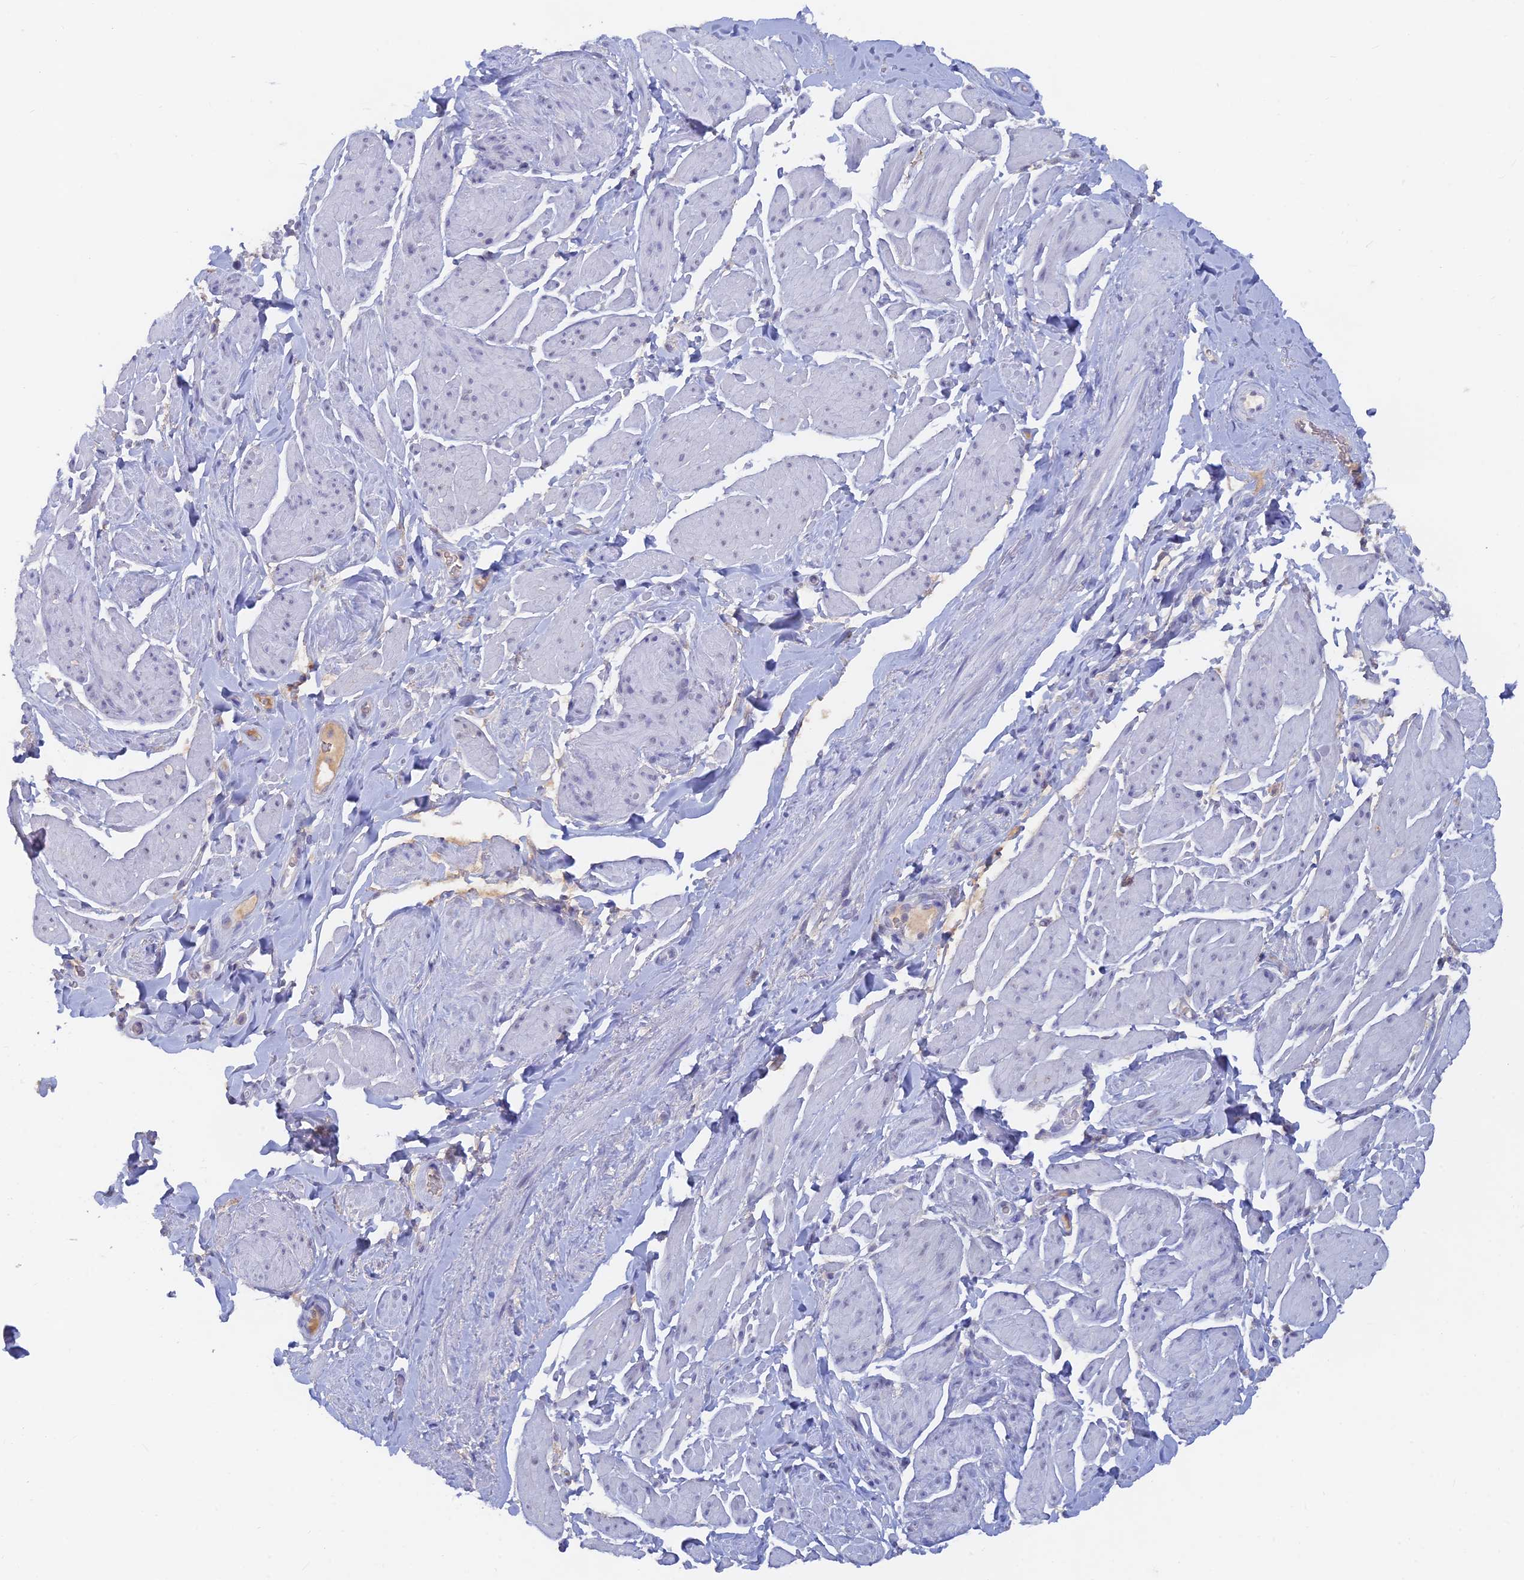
{"staining": {"intensity": "negative", "quantity": "none", "location": "none"}, "tissue": "smooth muscle", "cell_type": "Smooth muscle cells", "image_type": "normal", "snomed": [{"axis": "morphology", "description": "Normal tissue, NOS"}, {"axis": "topography", "description": "Smooth muscle"}, {"axis": "topography", "description": "Peripheral nerve tissue"}], "caption": "Normal smooth muscle was stained to show a protein in brown. There is no significant expression in smooth muscle cells. (DAB IHC with hematoxylin counter stain).", "gene": "LRIF1", "patient": {"sex": "male", "age": 69}}